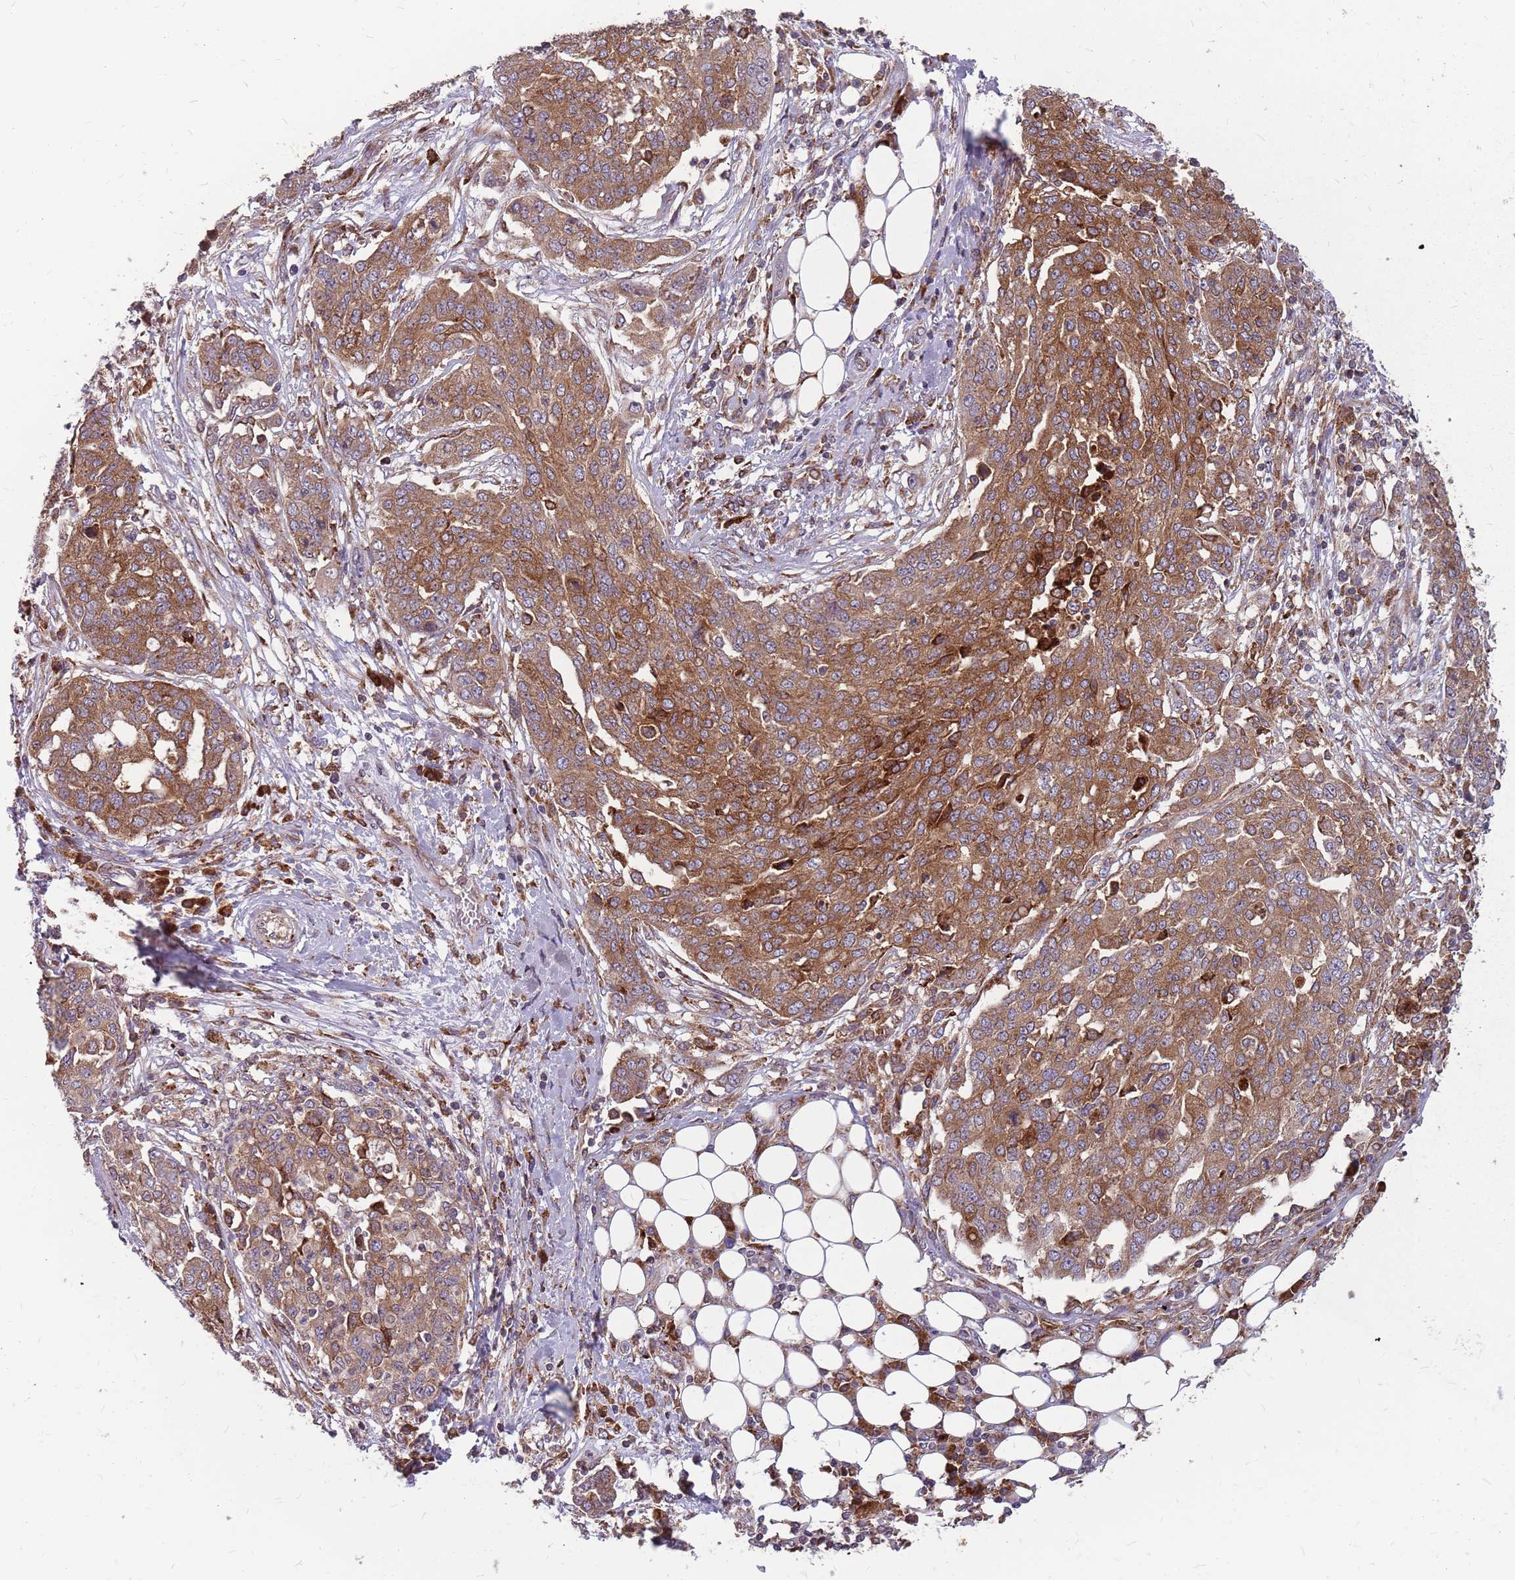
{"staining": {"intensity": "moderate", "quantity": ">75%", "location": "cytoplasmic/membranous"}, "tissue": "ovarian cancer", "cell_type": "Tumor cells", "image_type": "cancer", "snomed": [{"axis": "morphology", "description": "Cystadenocarcinoma, serous, NOS"}, {"axis": "topography", "description": "Soft tissue"}, {"axis": "topography", "description": "Ovary"}], "caption": "Human ovarian cancer (serous cystadenocarcinoma) stained with a brown dye reveals moderate cytoplasmic/membranous positive staining in about >75% of tumor cells.", "gene": "NME4", "patient": {"sex": "female", "age": 57}}